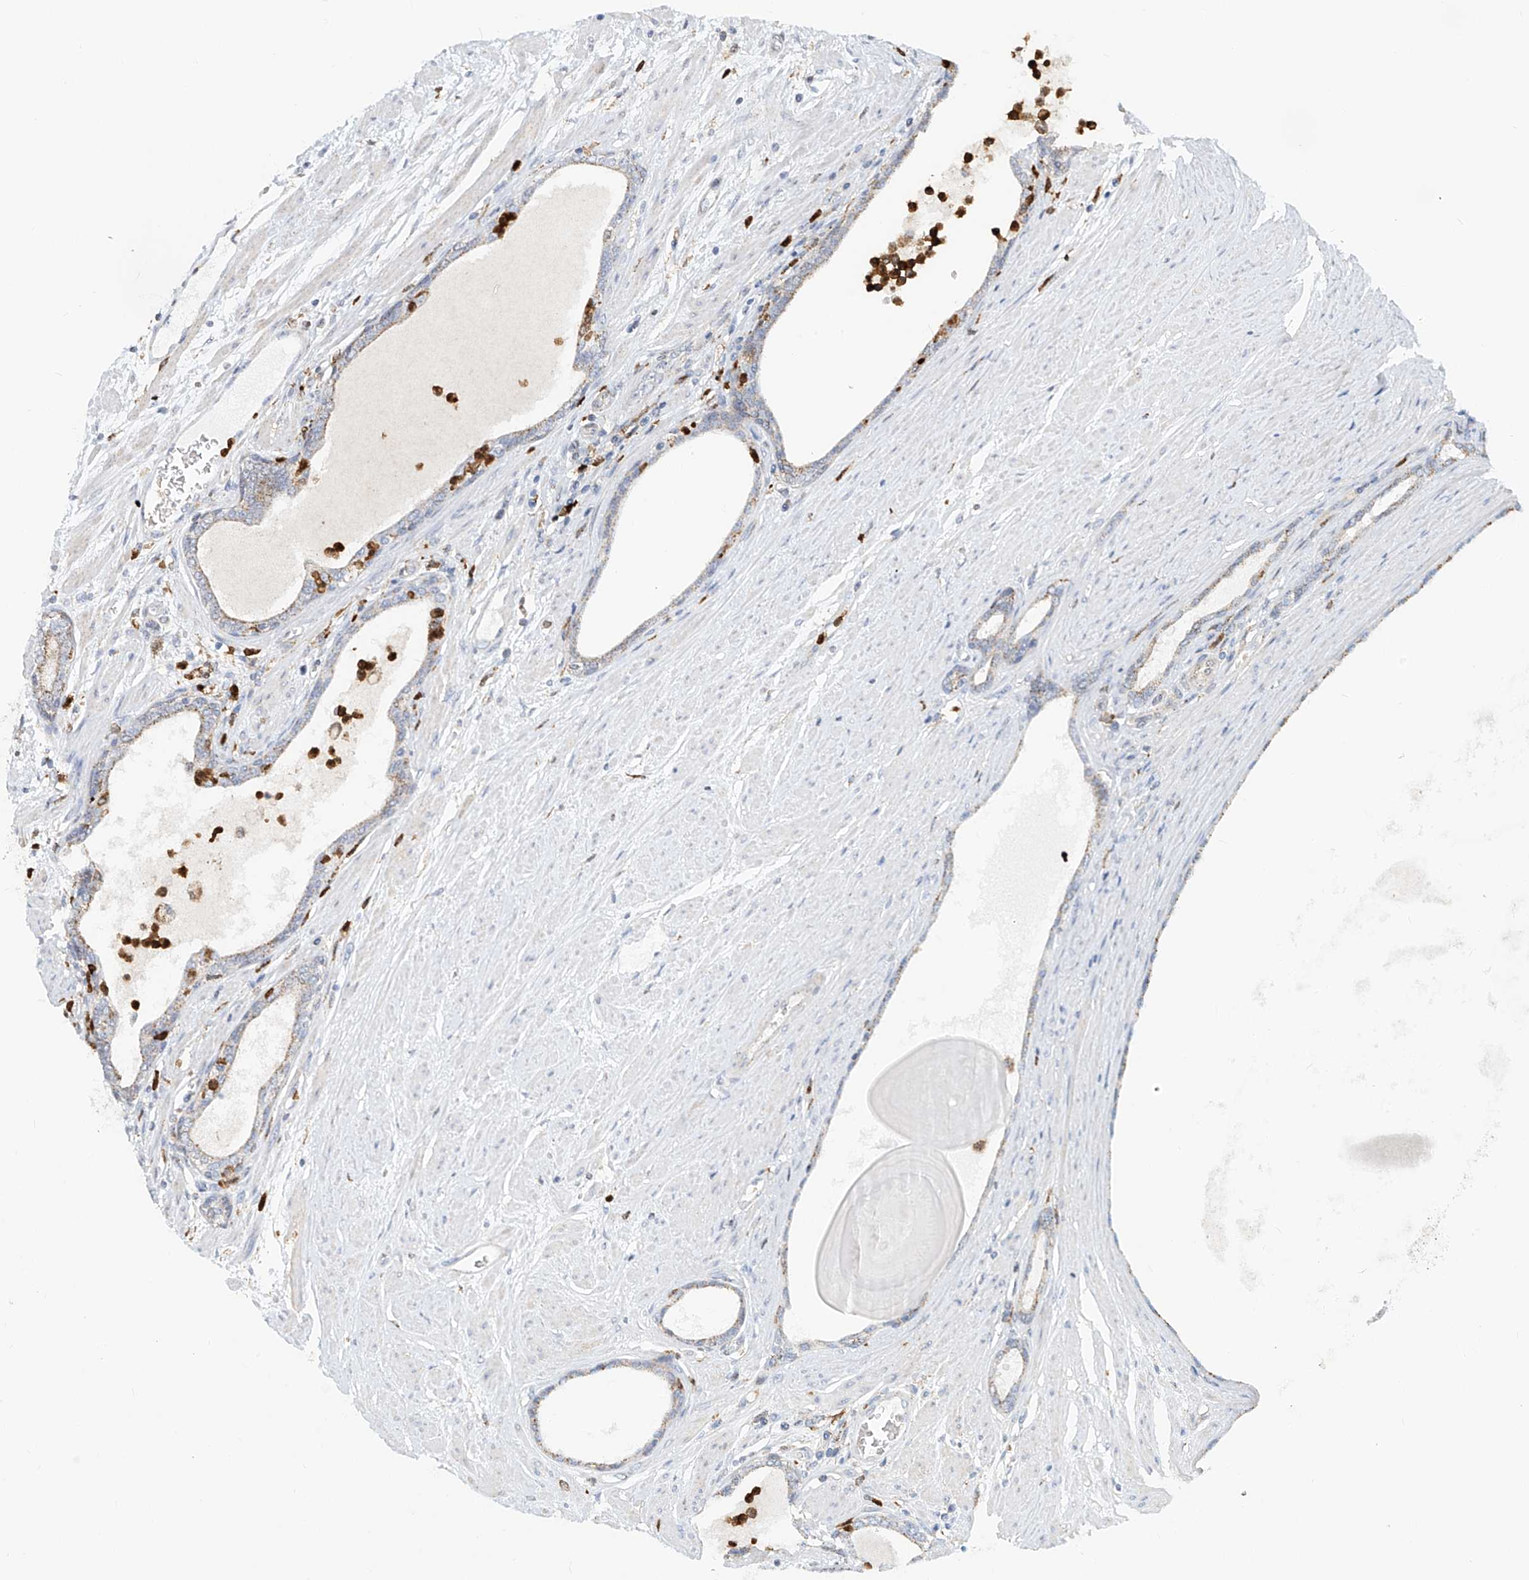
{"staining": {"intensity": "moderate", "quantity": ">75%", "location": "cytoplasmic/membranous"}, "tissue": "prostate cancer", "cell_type": "Tumor cells", "image_type": "cancer", "snomed": [{"axis": "morphology", "description": "Adenocarcinoma, Low grade"}, {"axis": "topography", "description": "Prostate"}], "caption": "IHC histopathology image of human prostate cancer stained for a protein (brown), which exhibits medium levels of moderate cytoplasmic/membranous staining in about >75% of tumor cells.", "gene": "PTPRA", "patient": {"sex": "male", "age": 60}}